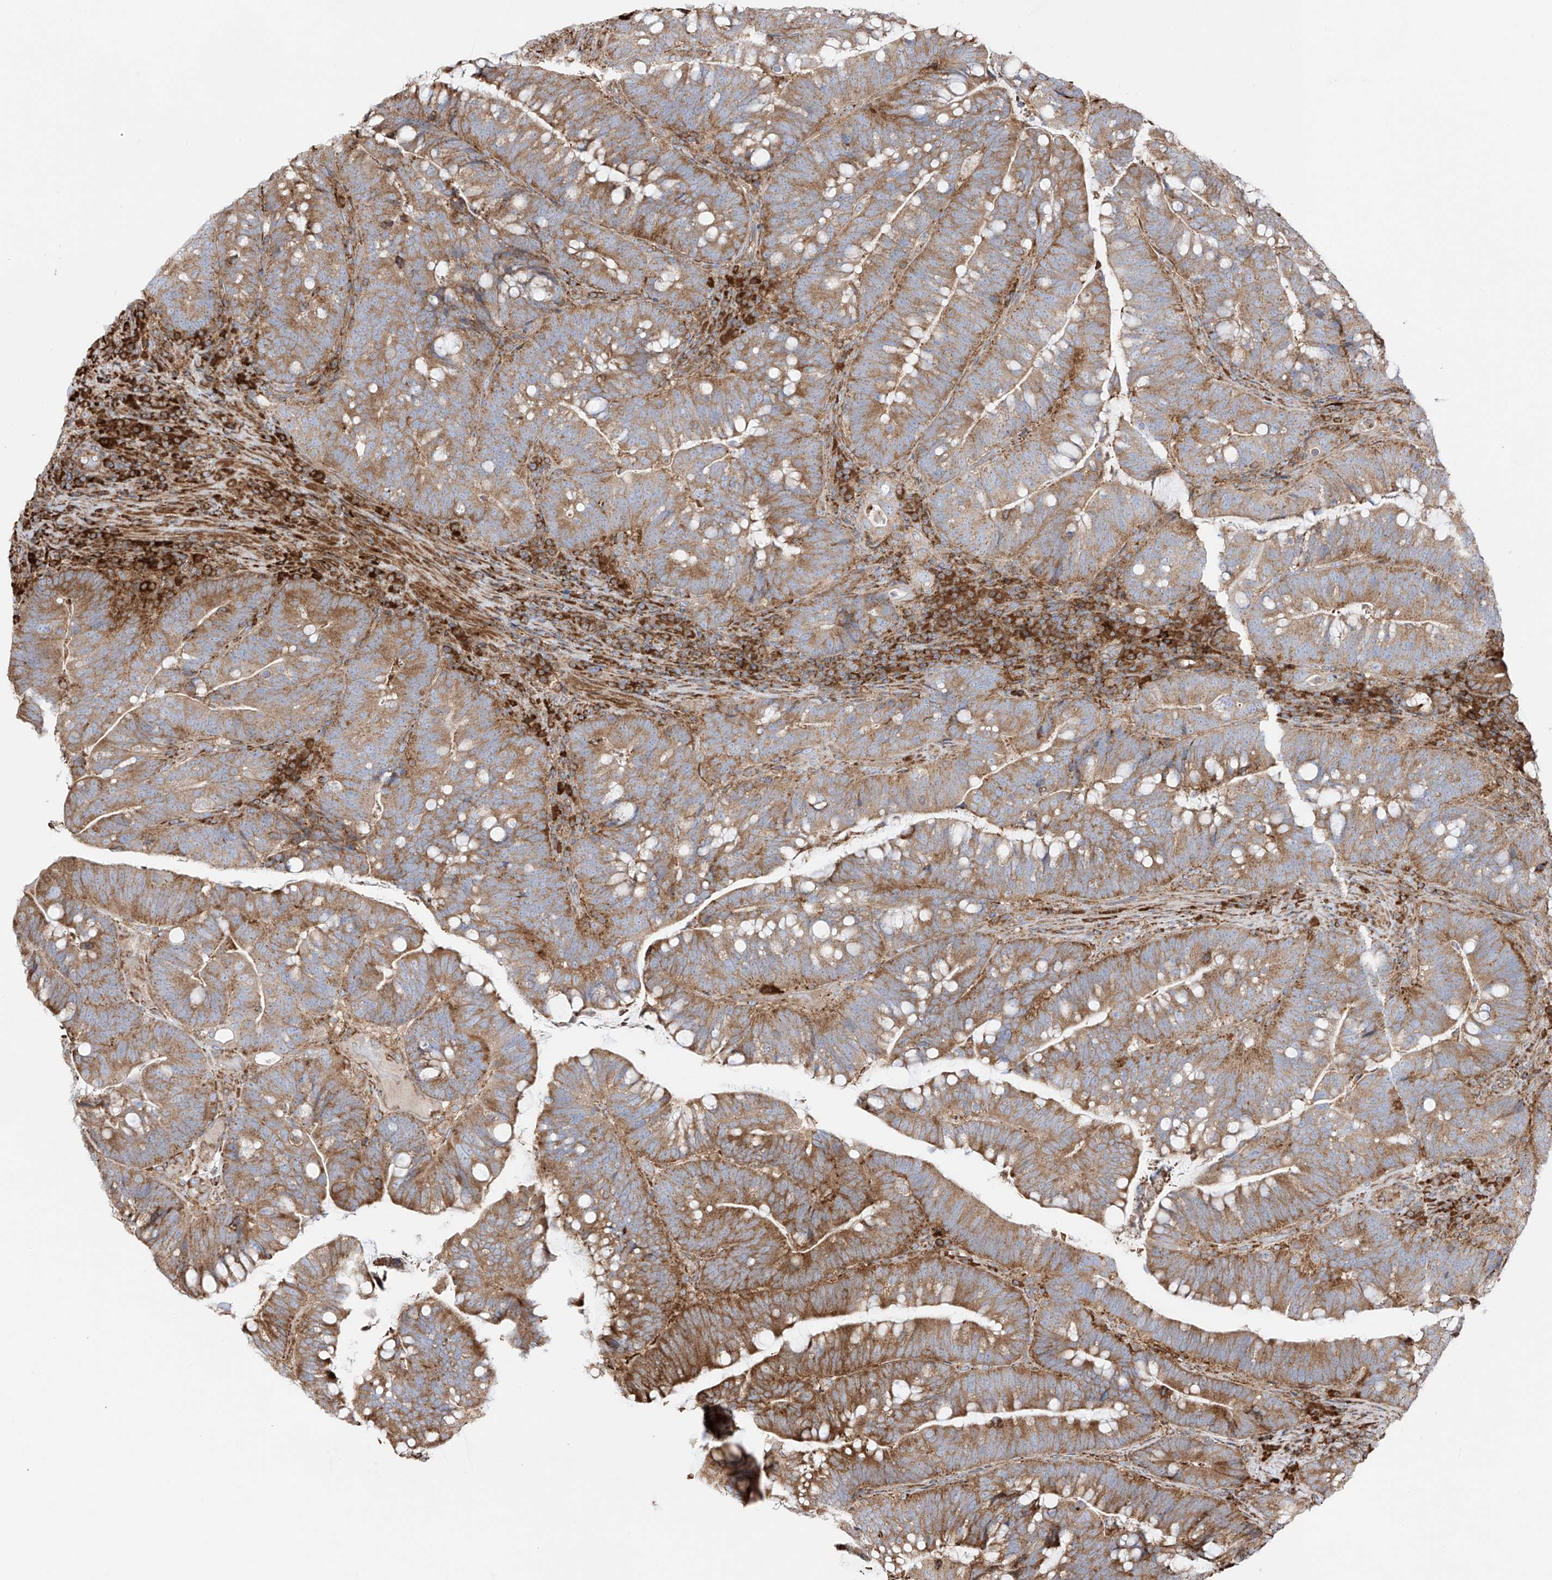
{"staining": {"intensity": "strong", "quantity": ">75%", "location": "cytoplasmic/membranous"}, "tissue": "colorectal cancer", "cell_type": "Tumor cells", "image_type": "cancer", "snomed": [{"axis": "morphology", "description": "Adenocarcinoma, NOS"}, {"axis": "topography", "description": "Colon"}], "caption": "A brown stain labels strong cytoplasmic/membranous expression of a protein in human colorectal adenocarcinoma tumor cells. (brown staining indicates protein expression, while blue staining denotes nuclei).", "gene": "XKR3", "patient": {"sex": "female", "age": 66}}